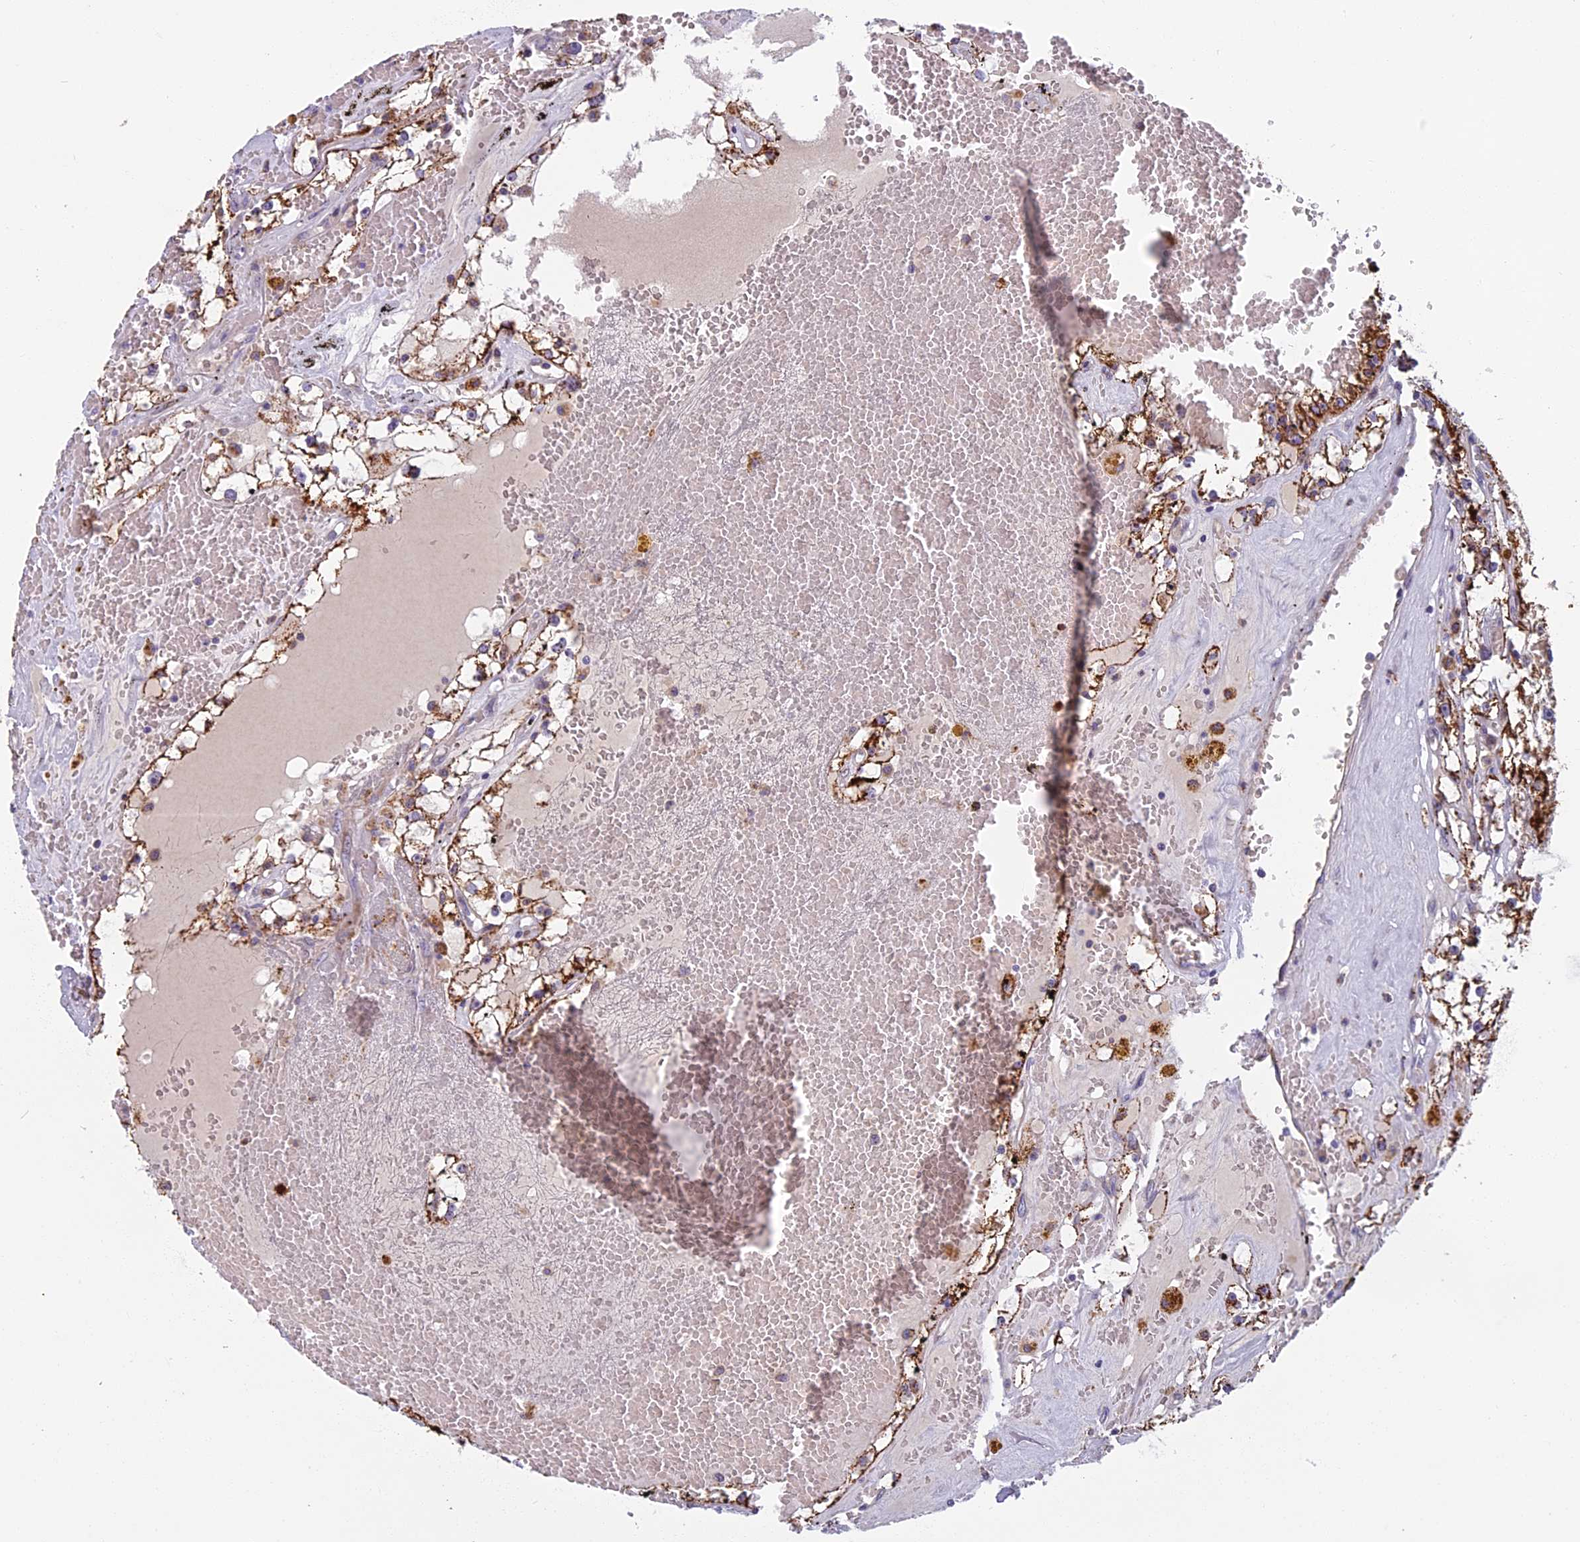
{"staining": {"intensity": "moderate", "quantity": ">75%", "location": "cytoplasmic/membranous"}, "tissue": "renal cancer", "cell_type": "Tumor cells", "image_type": "cancer", "snomed": [{"axis": "morphology", "description": "Adenocarcinoma, NOS"}, {"axis": "topography", "description": "Kidney"}], "caption": "Immunohistochemical staining of human renal cancer exhibits medium levels of moderate cytoplasmic/membranous expression in approximately >75% of tumor cells. Immunohistochemistry (ihc) stains the protein of interest in brown and the nuclei are stained blue.", "gene": "SEMA7A", "patient": {"sex": "male", "age": 56}}